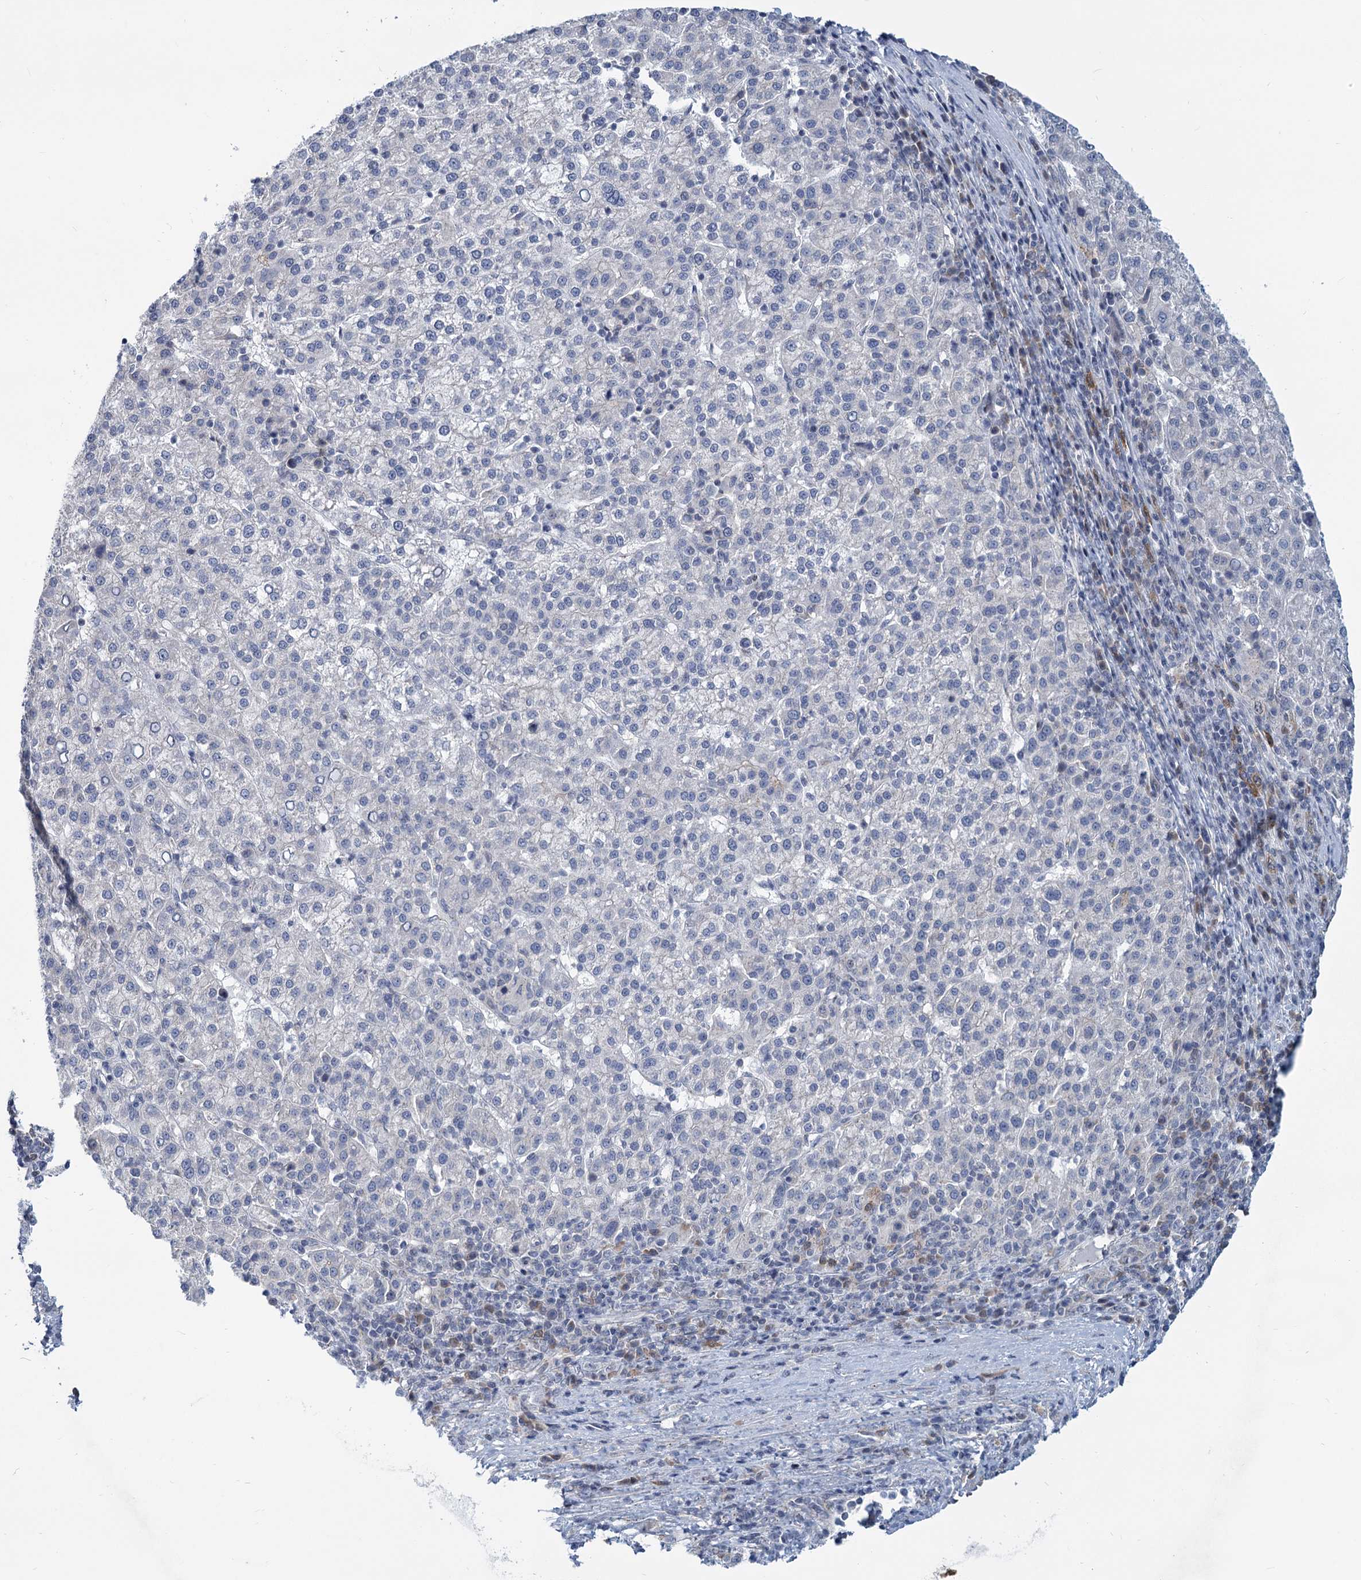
{"staining": {"intensity": "negative", "quantity": "none", "location": "none"}, "tissue": "liver cancer", "cell_type": "Tumor cells", "image_type": "cancer", "snomed": [{"axis": "morphology", "description": "Carcinoma, Hepatocellular, NOS"}, {"axis": "topography", "description": "Liver"}], "caption": "Tumor cells are negative for protein expression in human liver hepatocellular carcinoma. (DAB (3,3'-diaminobenzidine) immunohistochemistry, high magnification).", "gene": "STAP1", "patient": {"sex": "female", "age": 58}}